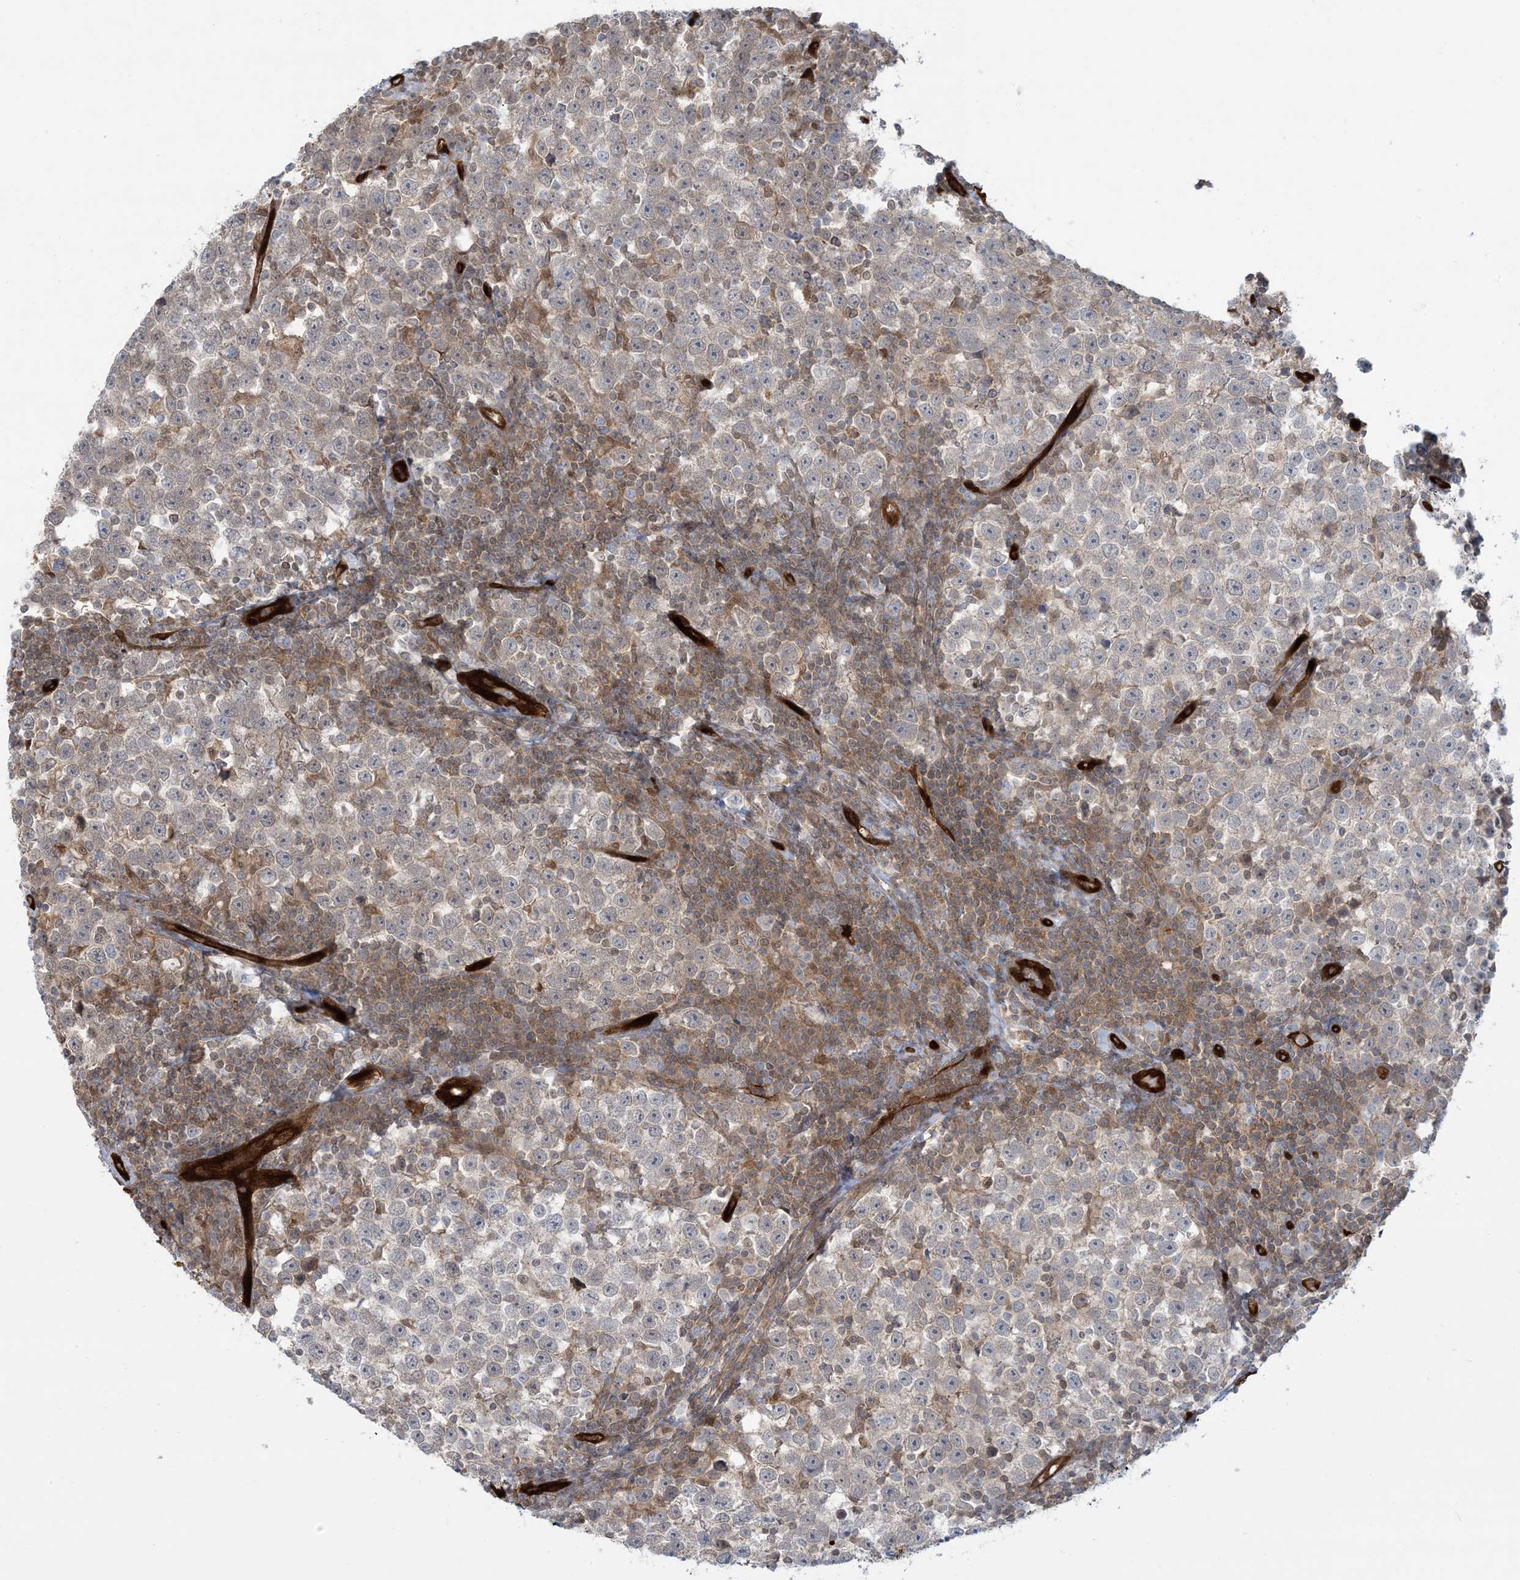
{"staining": {"intensity": "weak", "quantity": "<25%", "location": "cytoplasmic/membranous"}, "tissue": "testis cancer", "cell_type": "Tumor cells", "image_type": "cancer", "snomed": [{"axis": "morphology", "description": "Normal tissue, NOS"}, {"axis": "morphology", "description": "Seminoma, NOS"}, {"axis": "topography", "description": "Testis"}], "caption": "A high-resolution histopathology image shows IHC staining of testis cancer, which exhibits no significant positivity in tumor cells.", "gene": "PPM1F", "patient": {"sex": "male", "age": 43}}